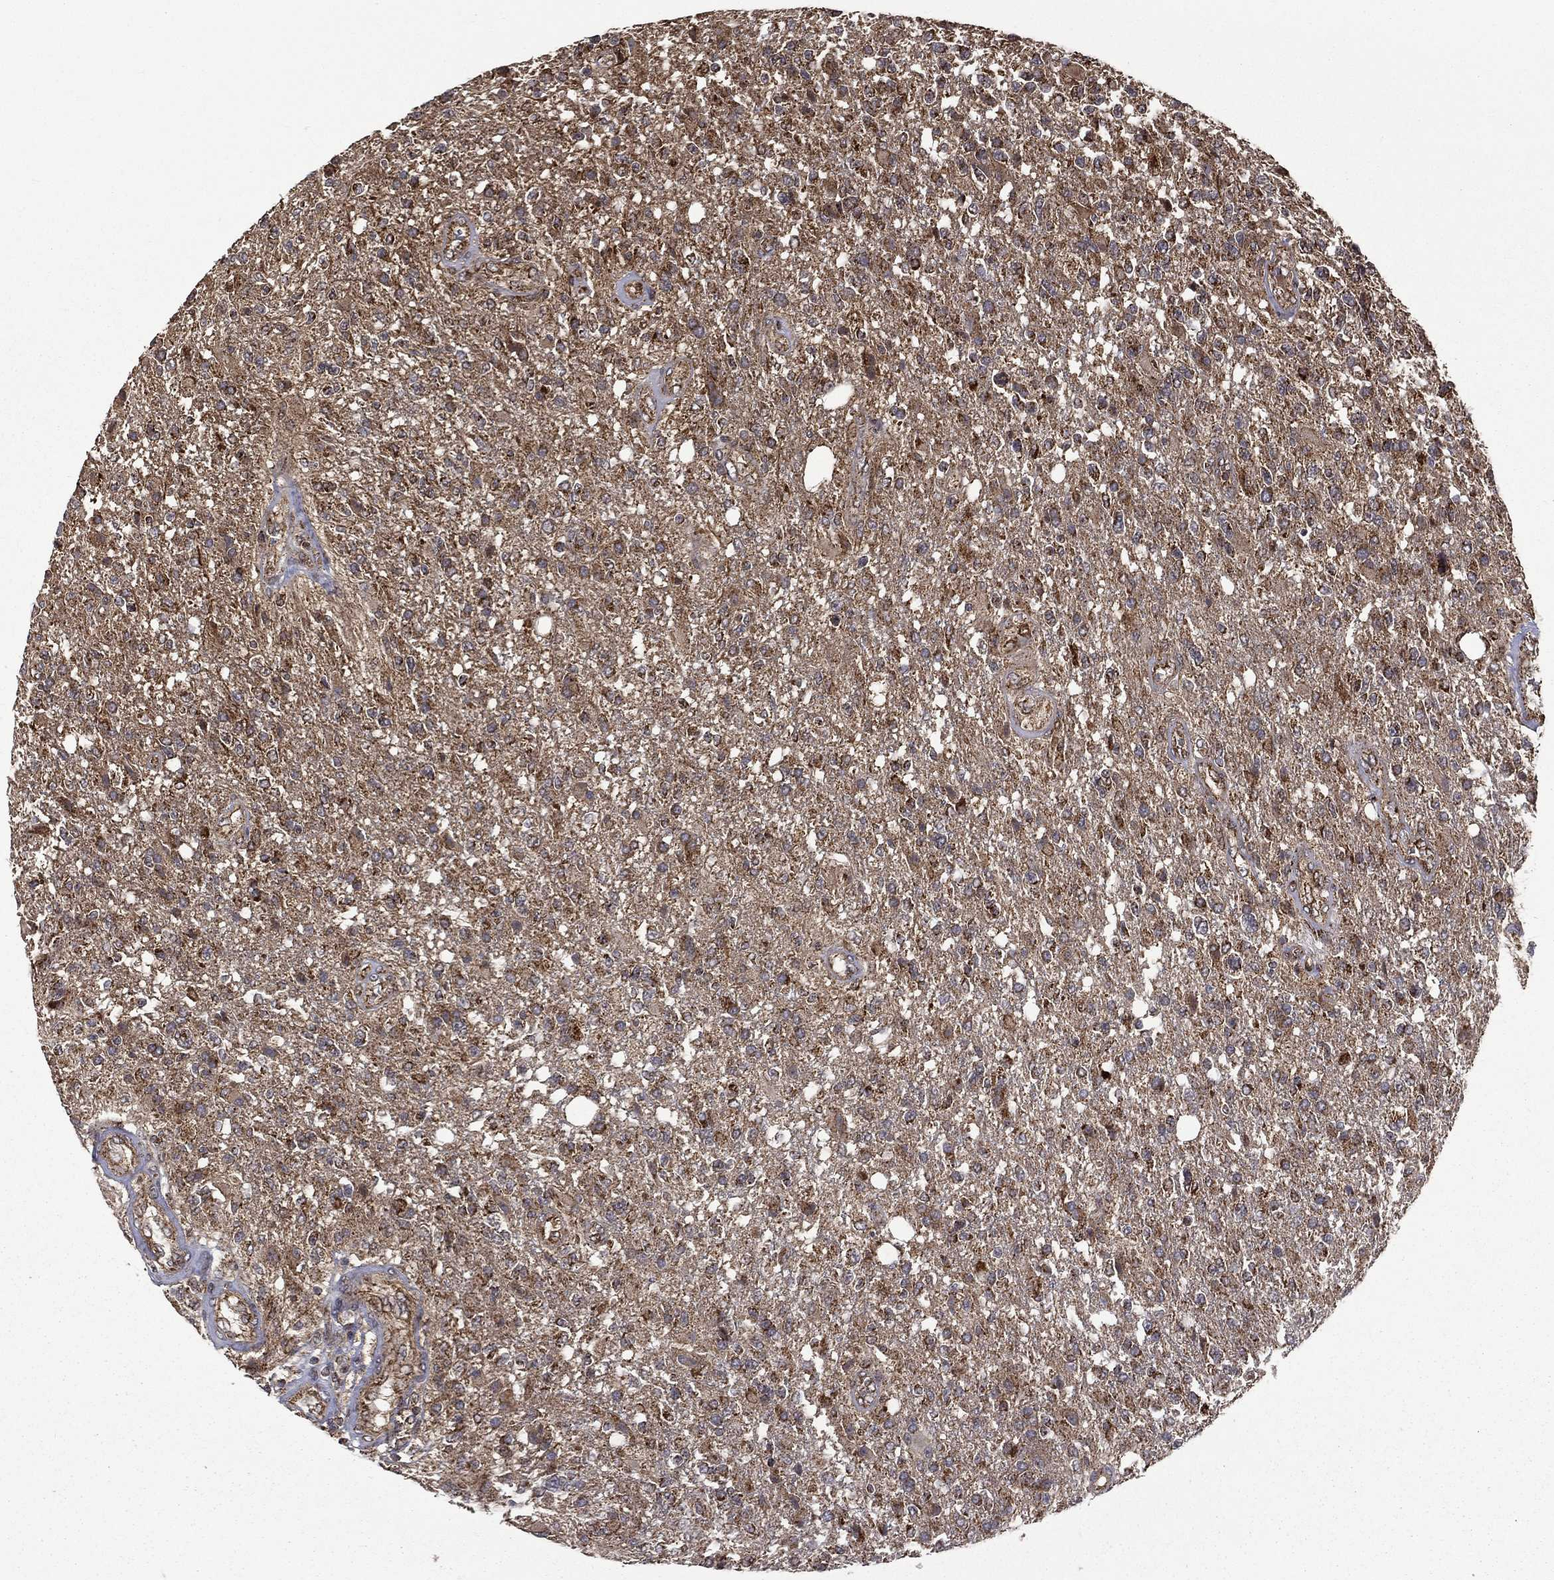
{"staining": {"intensity": "moderate", "quantity": "25%-75%", "location": "cytoplasmic/membranous"}, "tissue": "glioma", "cell_type": "Tumor cells", "image_type": "cancer", "snomed": [{"axis": "morphology", "description": "Glioma, malignant, High grade"}, {"axis": "topography", "description": "Brain"}], "caption": "An IHC image of neoplastic tissue is shown. Protein staining in brown labels moderate cytoplasmic/membranous positivity in glioma within tumor cells.", "gene": "GIMAP6", "patient": {"sex": "male", "age": 56}}